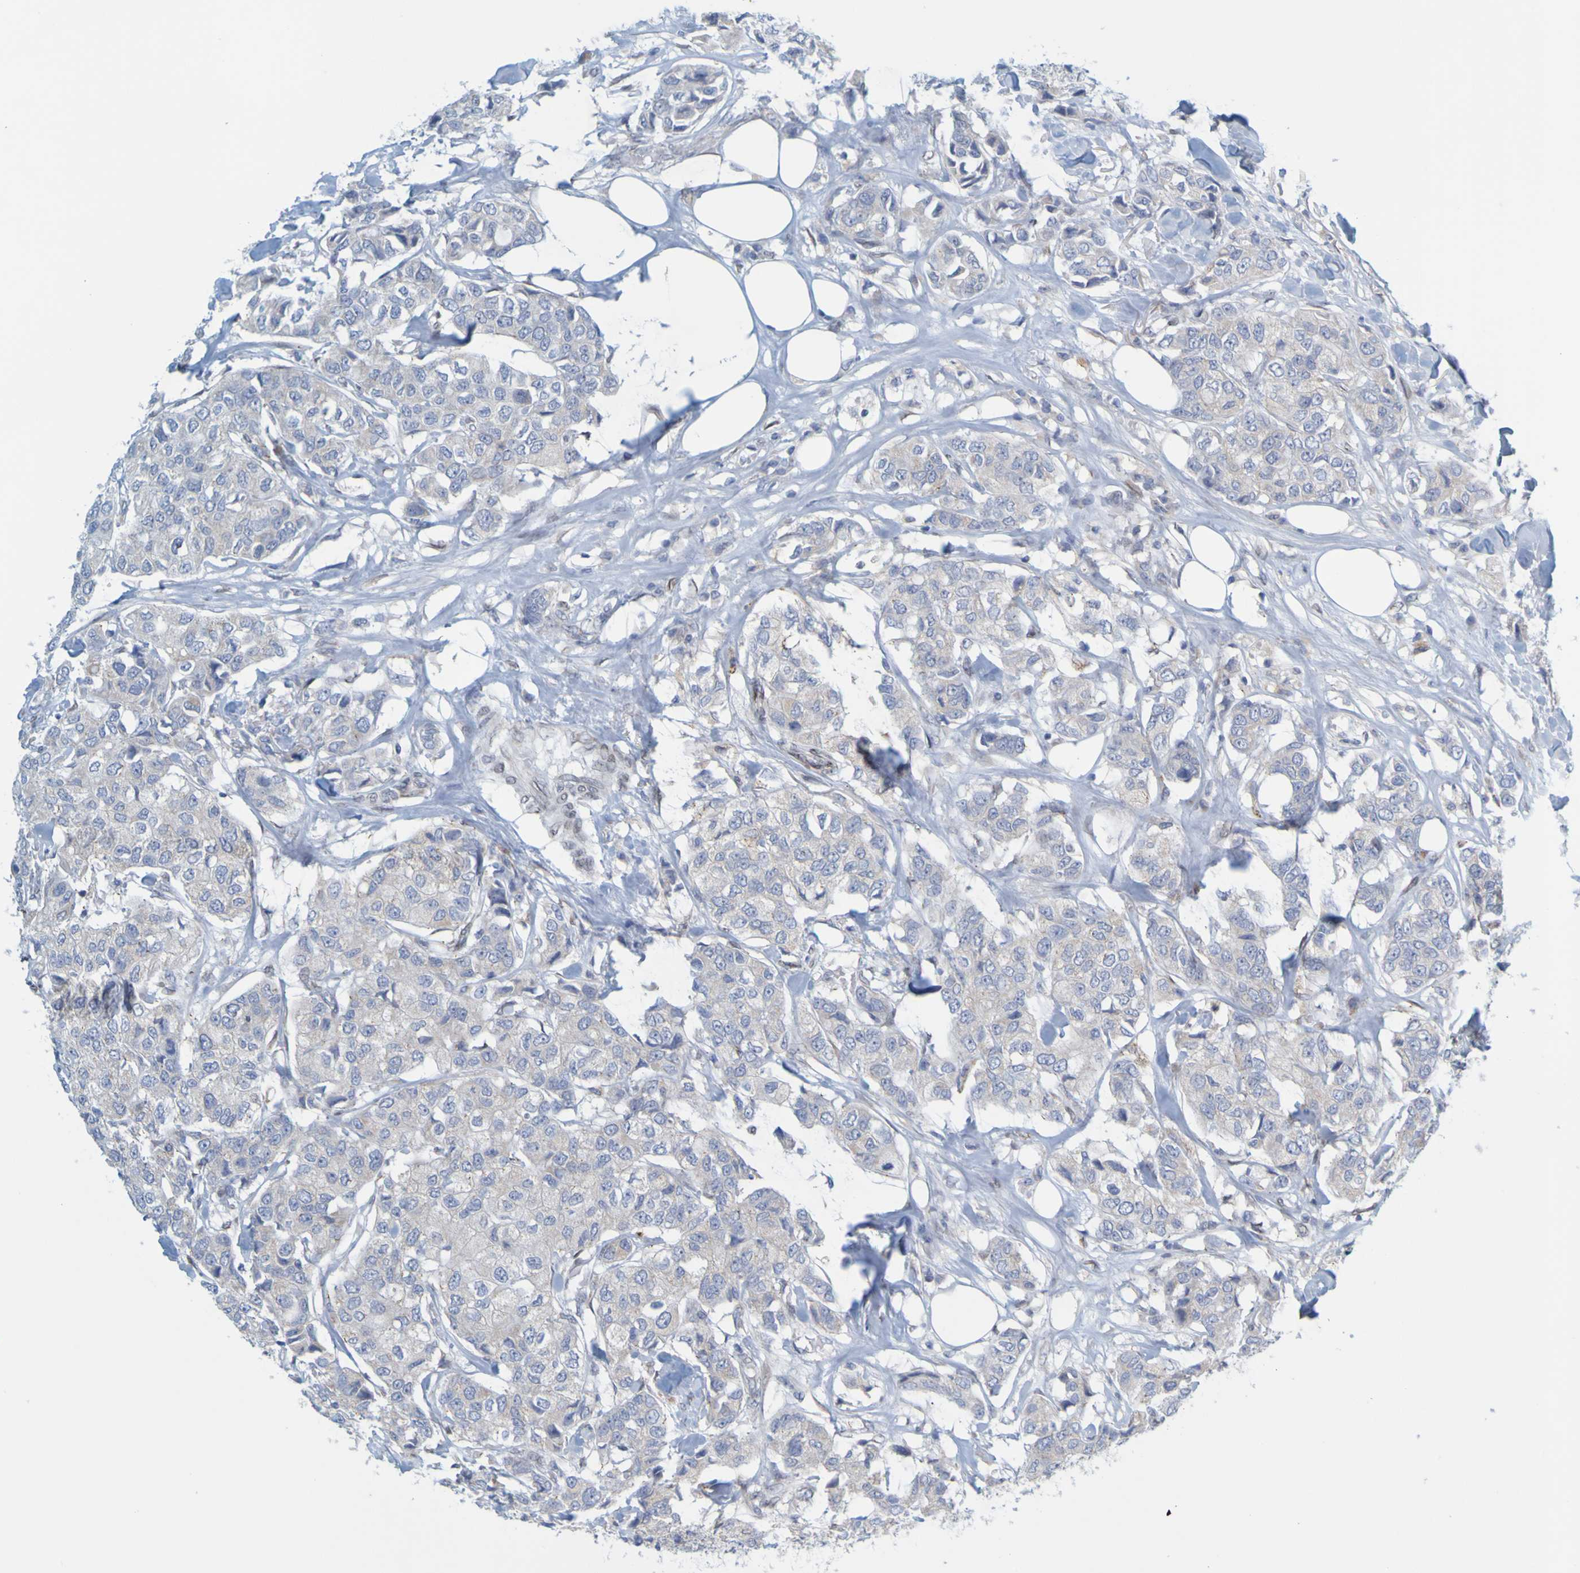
{"staining": {"intensity": "negative", "quantity": "none", "location": "none"}, "tissue": "breast cancer", "cell_type": "Tumor cells", "image_type": "cancer", "snomed": [{"axis": "morphology", "description": "Duct carcinoma"}, {"axis": "topography", "description": "Breast"}], "caption": "Image shows no significant protein staining in tumor cells of breast cancer (invasive ductal carcinoma).", "gene": "MAG", "patient": {"sex": "female", "age": 80}}